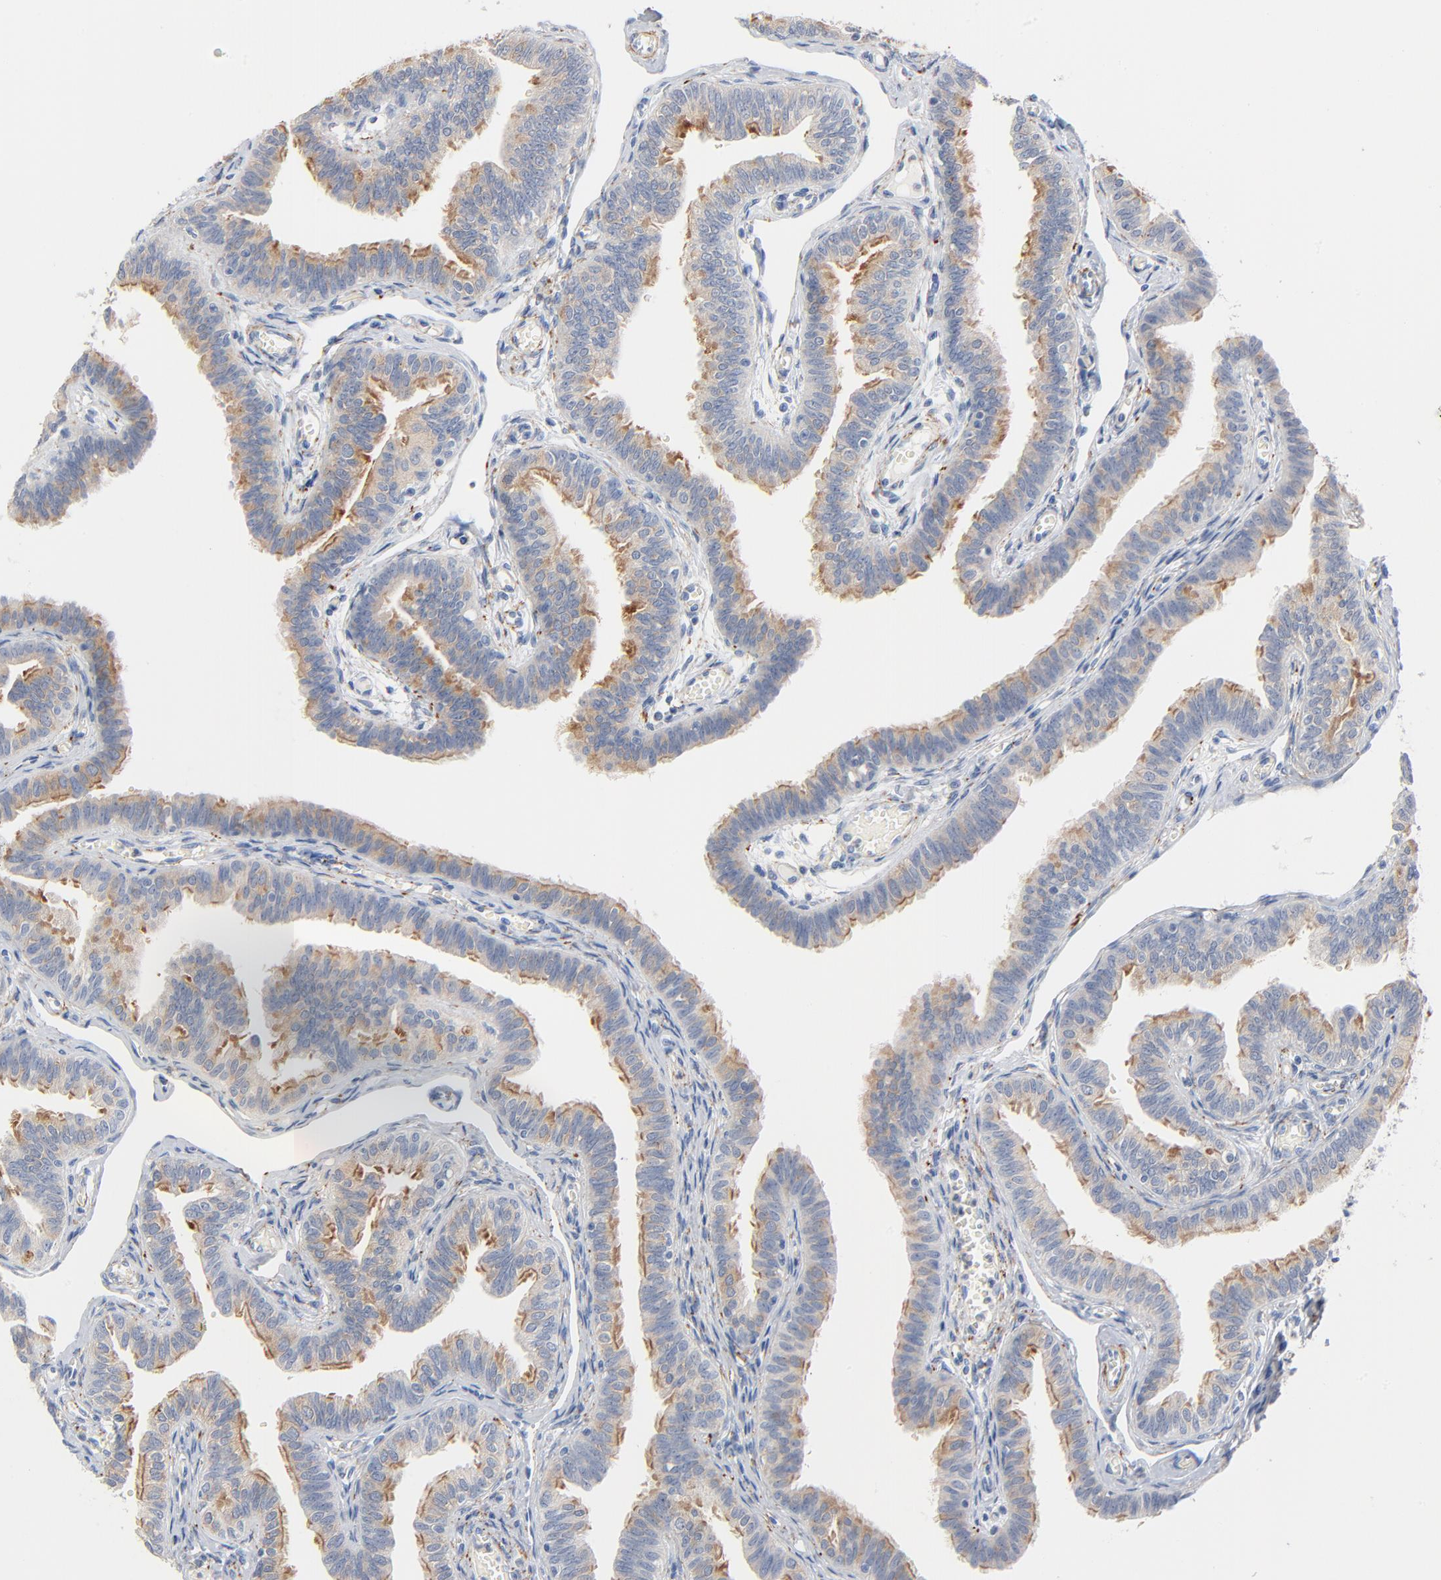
{"staining": {"intensity": "moderate", "quantity": "25%-75%", "location": "cytoplasmic/membranous"}, "tissue": "fallopian tube", "cell_type": "Glandular cells", "image_type": "normal", "snomed": [{"axis": "morphology", "description": "Normal tissue, NOS"}, {"axis": "morphology", "description": "Dermoid, NOS"}, {"axis": "topography", "description": "Fallopian tube"}], "caption": "A histopathology image of human fallopian tube stained for a protein displays moderate cytoplasmic/membranous brown staining in glandular cells. The protein of interest is shown in brown color, while the nuclei are stained blue.", "gene": "IFT43", "patient": {"sex": "female", "age": 33}}